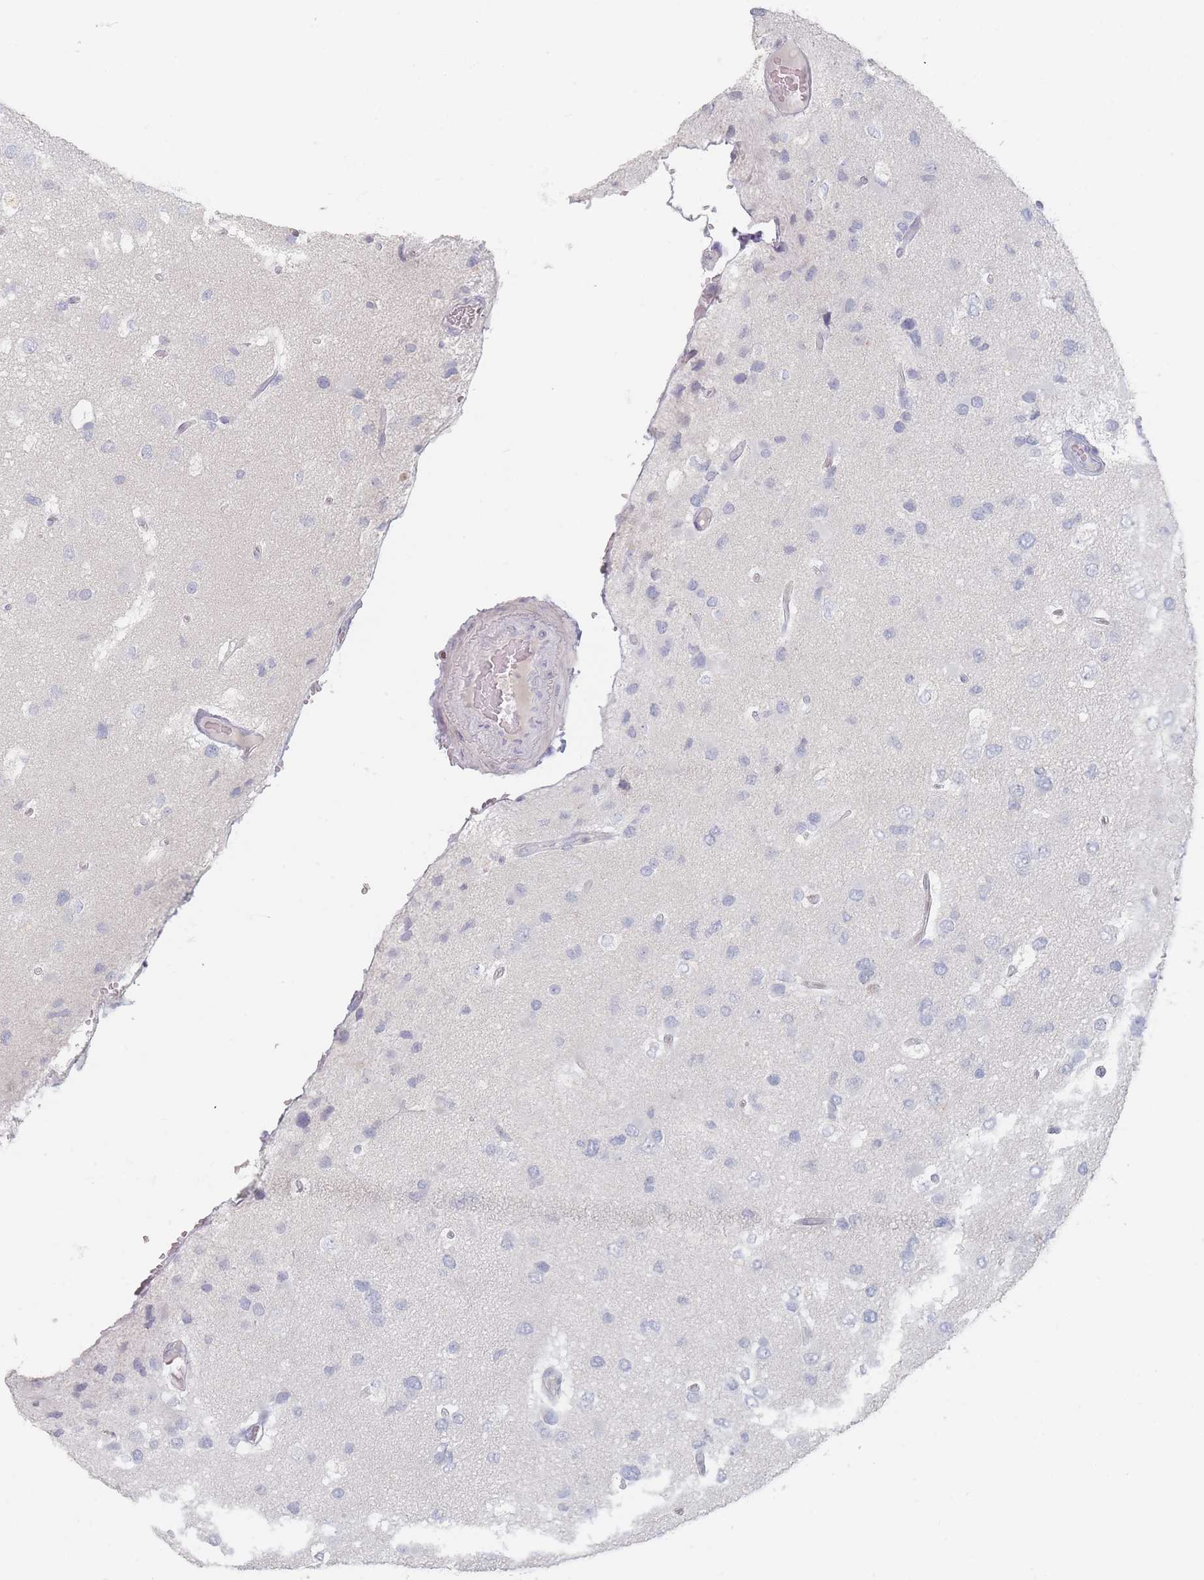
{"staining": {"intensity": "negative", "quantity": "none", "location": "none"}, "tissue": "glioma", "cell_type": "Tumor cells", "image_type": "cancer", "snomed": [{"axis": "morphology", "description": "Glioma, malignant, High grade"}, {"axis": "topography", "description": "Brain"}], "caption": "There is no significant staining in tumor cells of malignant glioma (high-grade).", "gene": "CD37", "patient": {"sex": "male", "age": 53}}